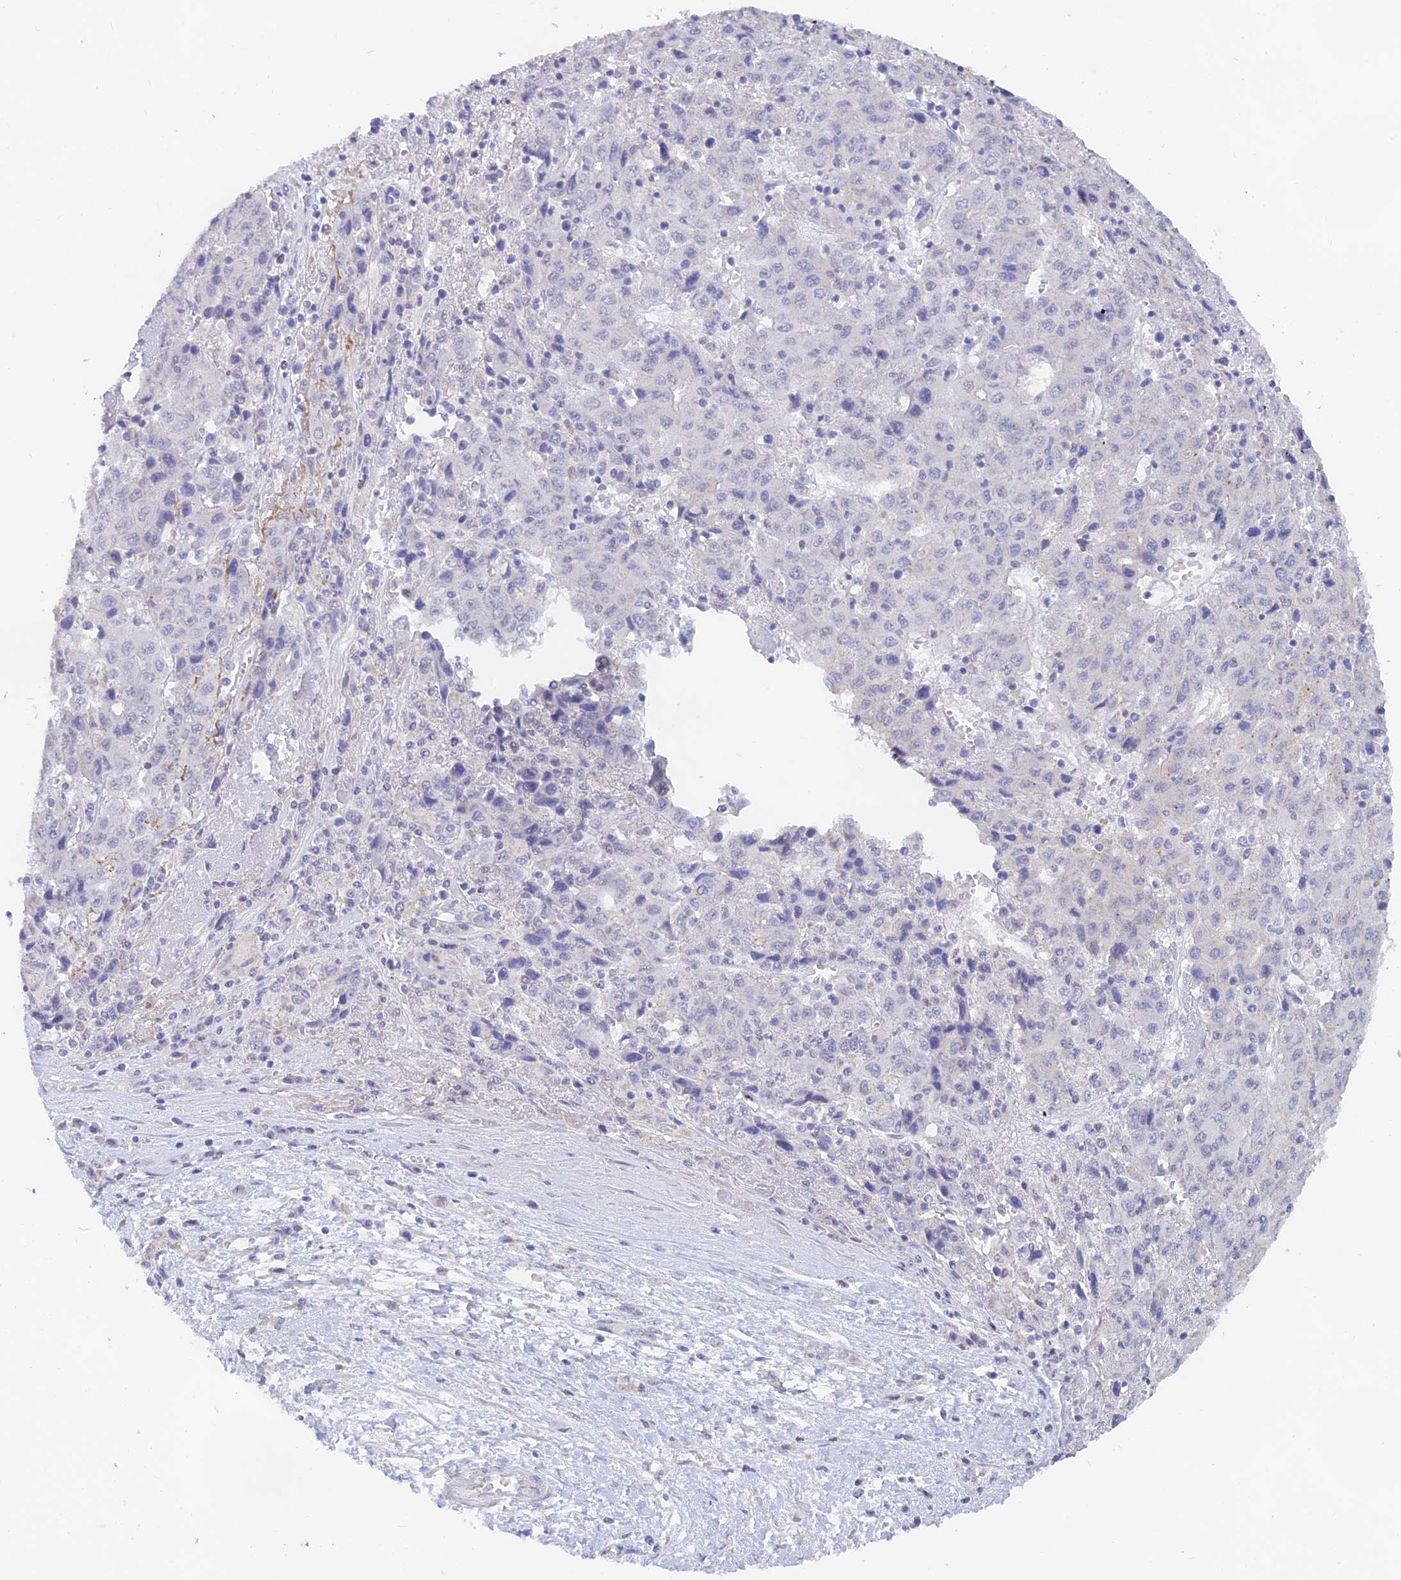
{"staining": {"intensity": "negative", "quantity": "none", "location": "none"}, "tissue": "liver cancer", "cell_type": "Tumor cells", "image_type": "cancer", "snomed": [{"axis": "morphology", "description": "Carcinoma, Hepatocellular, NOS"}, {"axis": "topography", "description": "Liver"}], "caption": "Liver cancer (hepatocellular carcinoma) was stained to show a protein in brown. There is no significant positivity in tumor cells.", "gene": "LRIF1", "patient": {"sex": "female", "age": 53}}